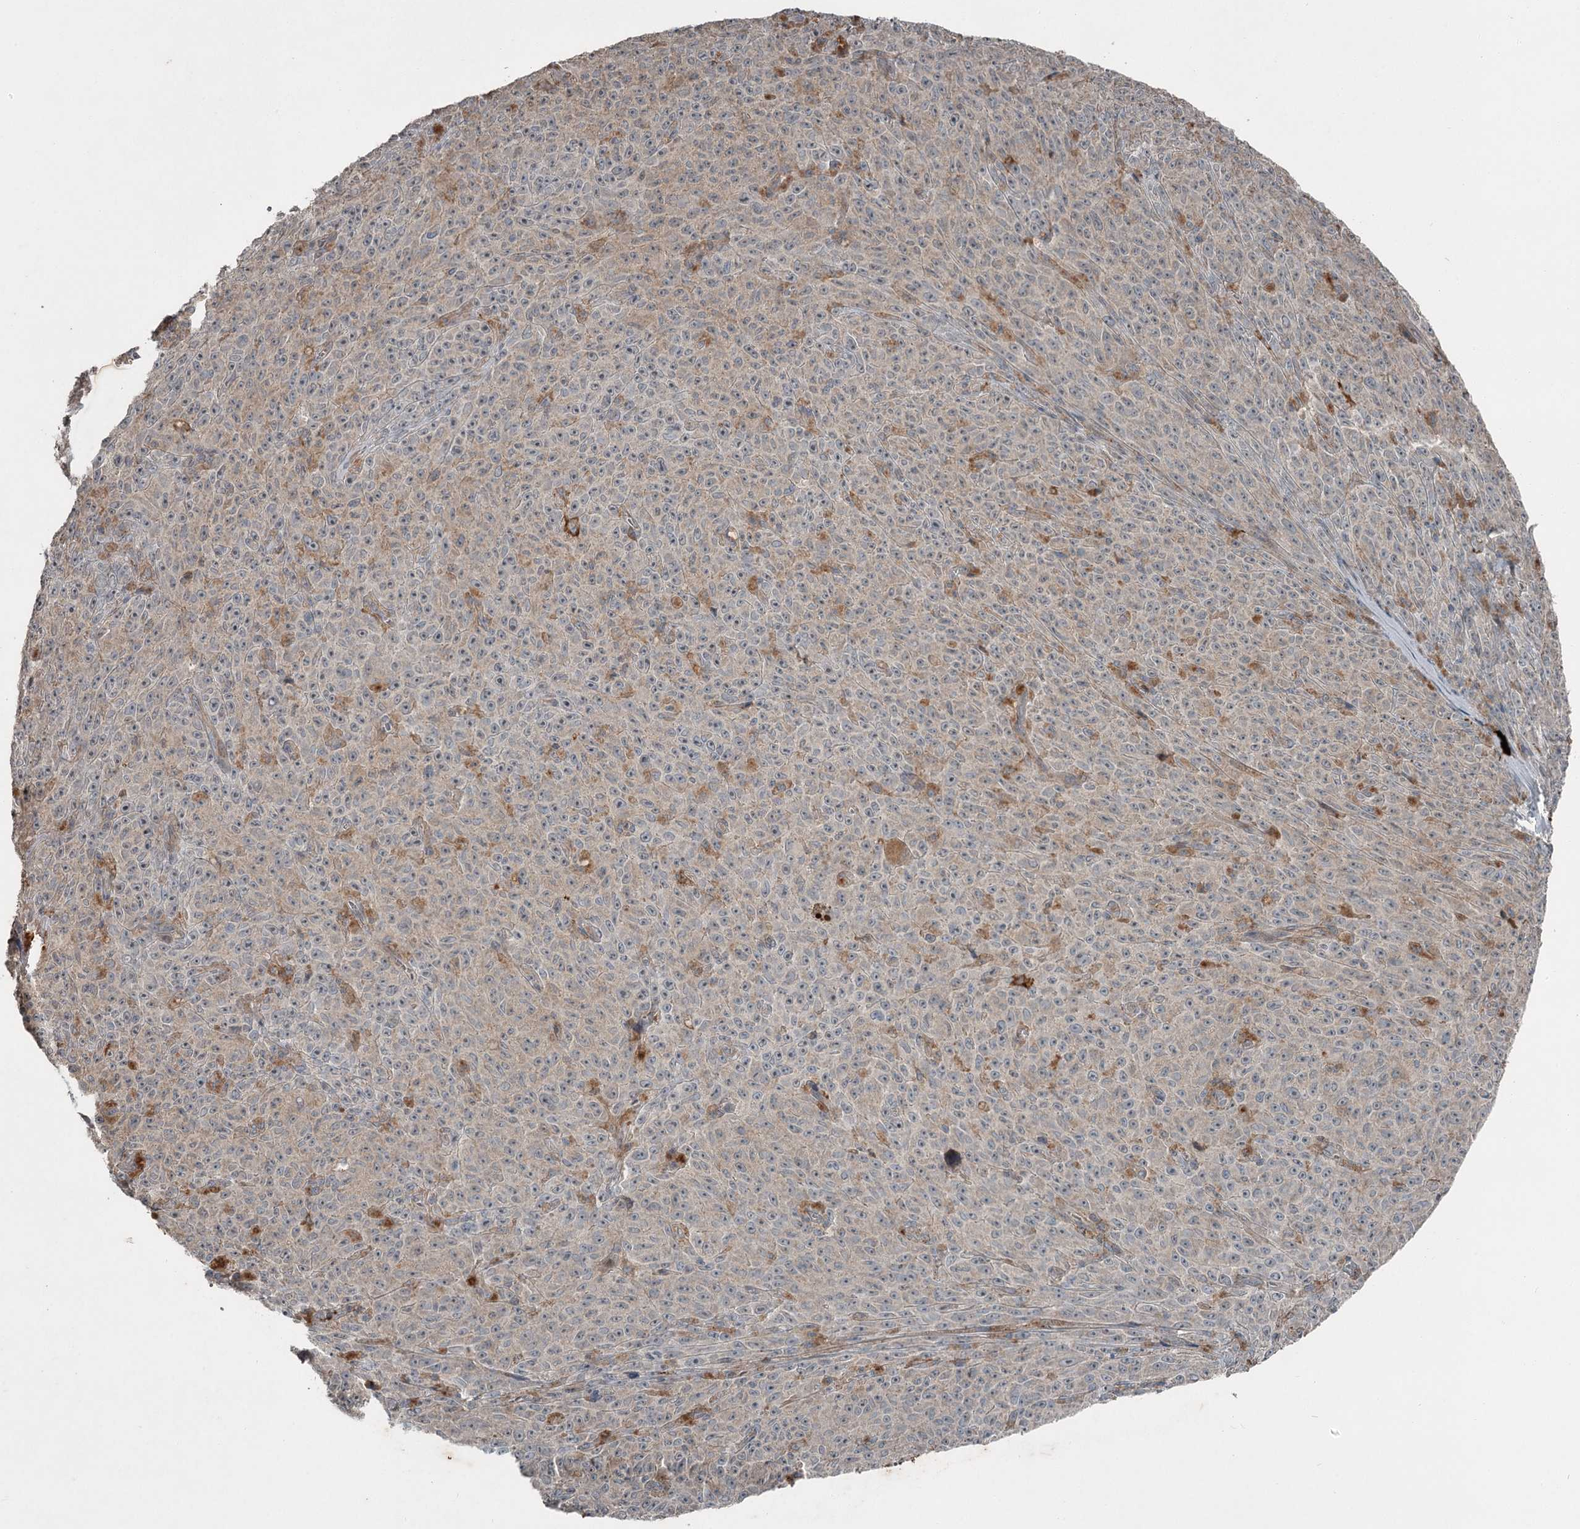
{"staining": {"intensity": "negative", "quantity": "none", "location": "none"}, "tissue": "melanoma", "cell_type": "Tumor cells", "image_type": "cancer", "snomed": [{"axis": "morphology", "description": "Malignant melanoma, NOS"}, {"axis": "topography", "description": "Skin"}], "caption": "This histopathology image is of melanoma stained with immunohistochemistry (IHC) to label a protein in brown with the nuclei are counter-stained blue. There is no expression in tumor cells.", "gene": "SLC39A8", "patient": {"sex": "female", "age": 82}}